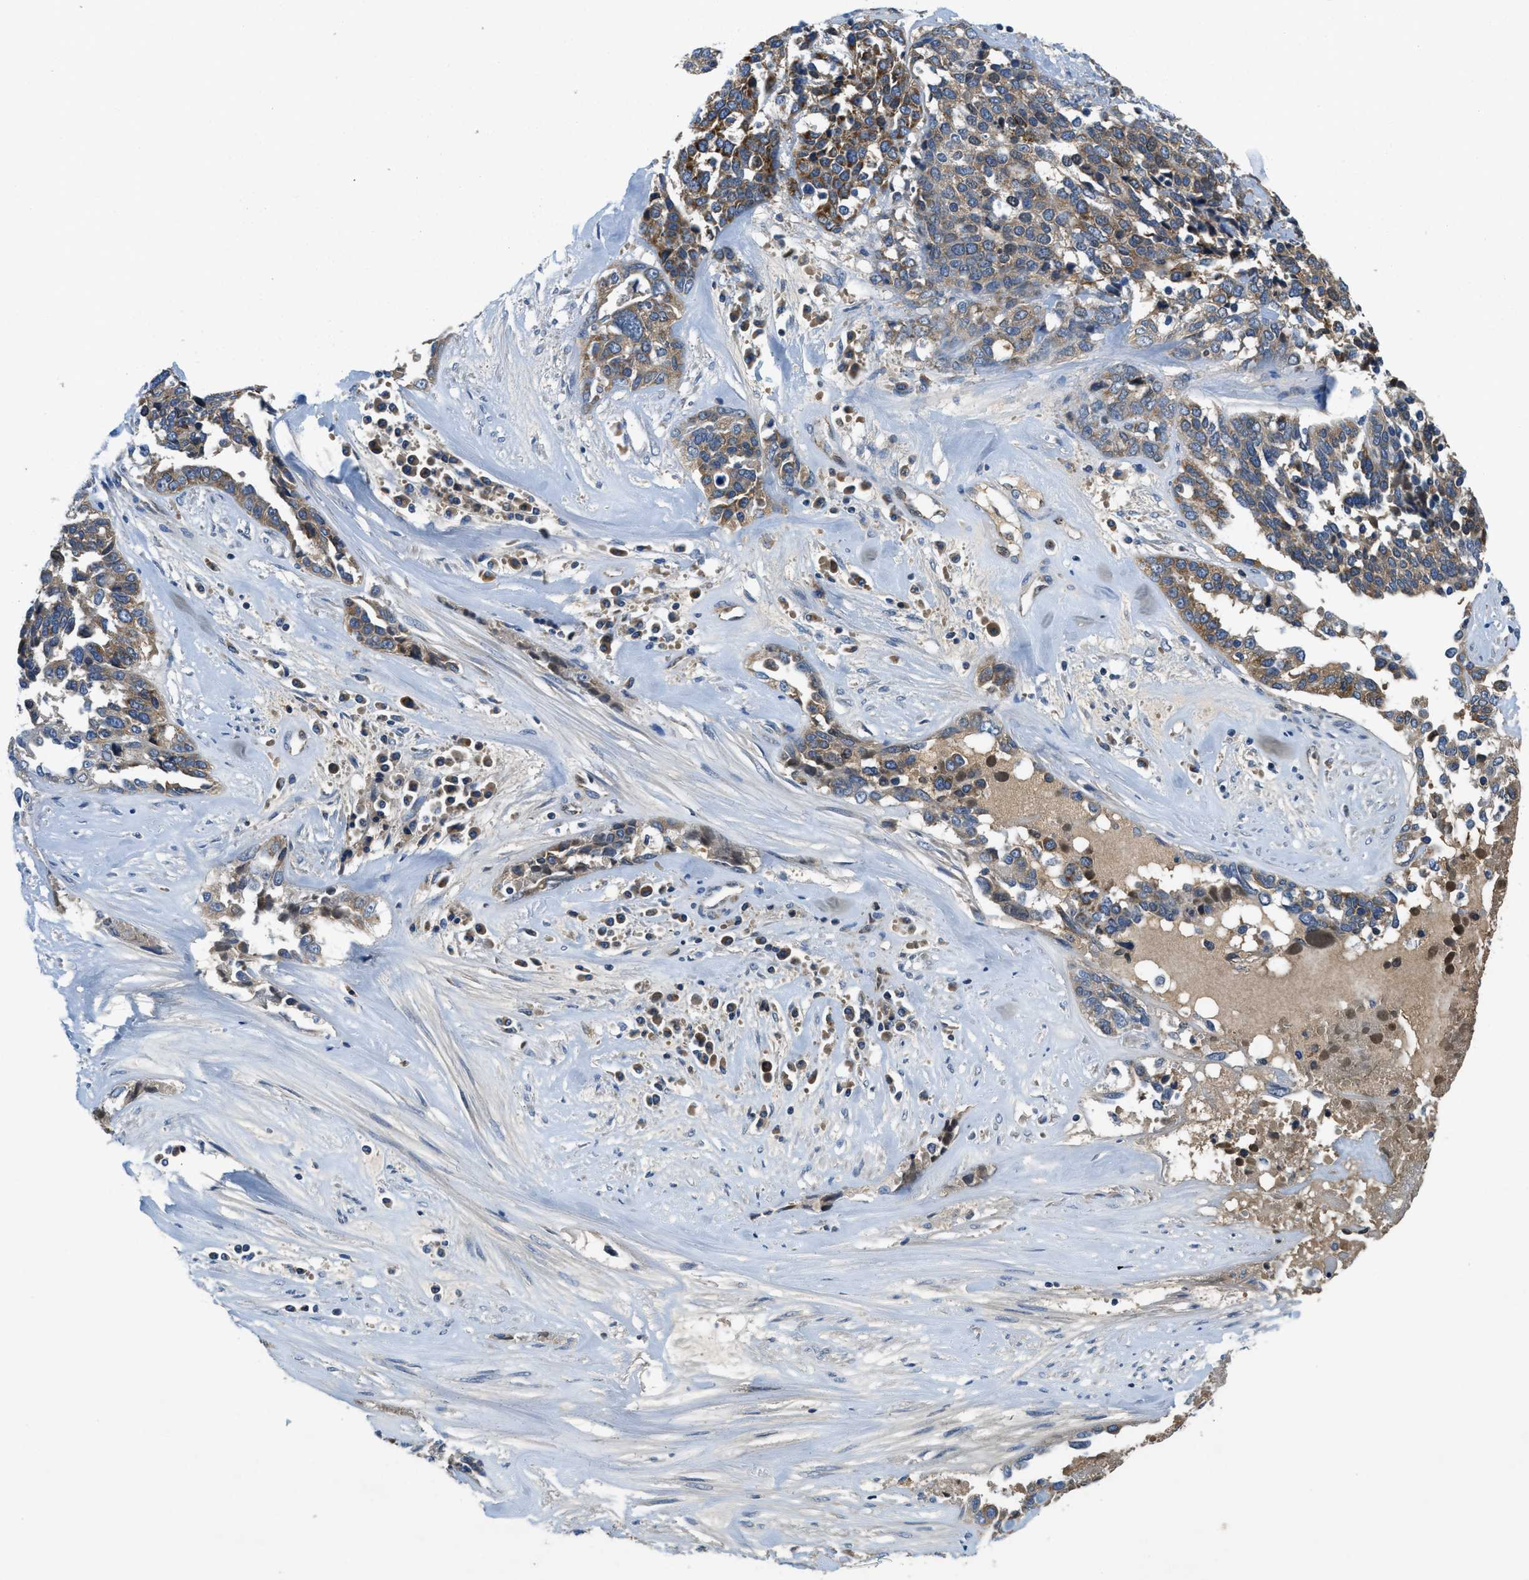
{"staining": {"intensity": "moderate", "quantity": "25%-75%", "location": "cytoplasmic/membranous"}, "tissue": "ovarian cancer", "cell_type": "Tumor cells", "image_type": "cancer", "snomed": [{"axis": "morphology", "description": "Cystadenocarcinoma, serous, NOS"}, {"axis": "topography", "description": "Ovary"}], "caption": "Ovarian cancer stained with a protein marker exhibits moderate staining in tumor cells.", "gene": "PNKD", "patient": {"sex": "female", "age": 44}}